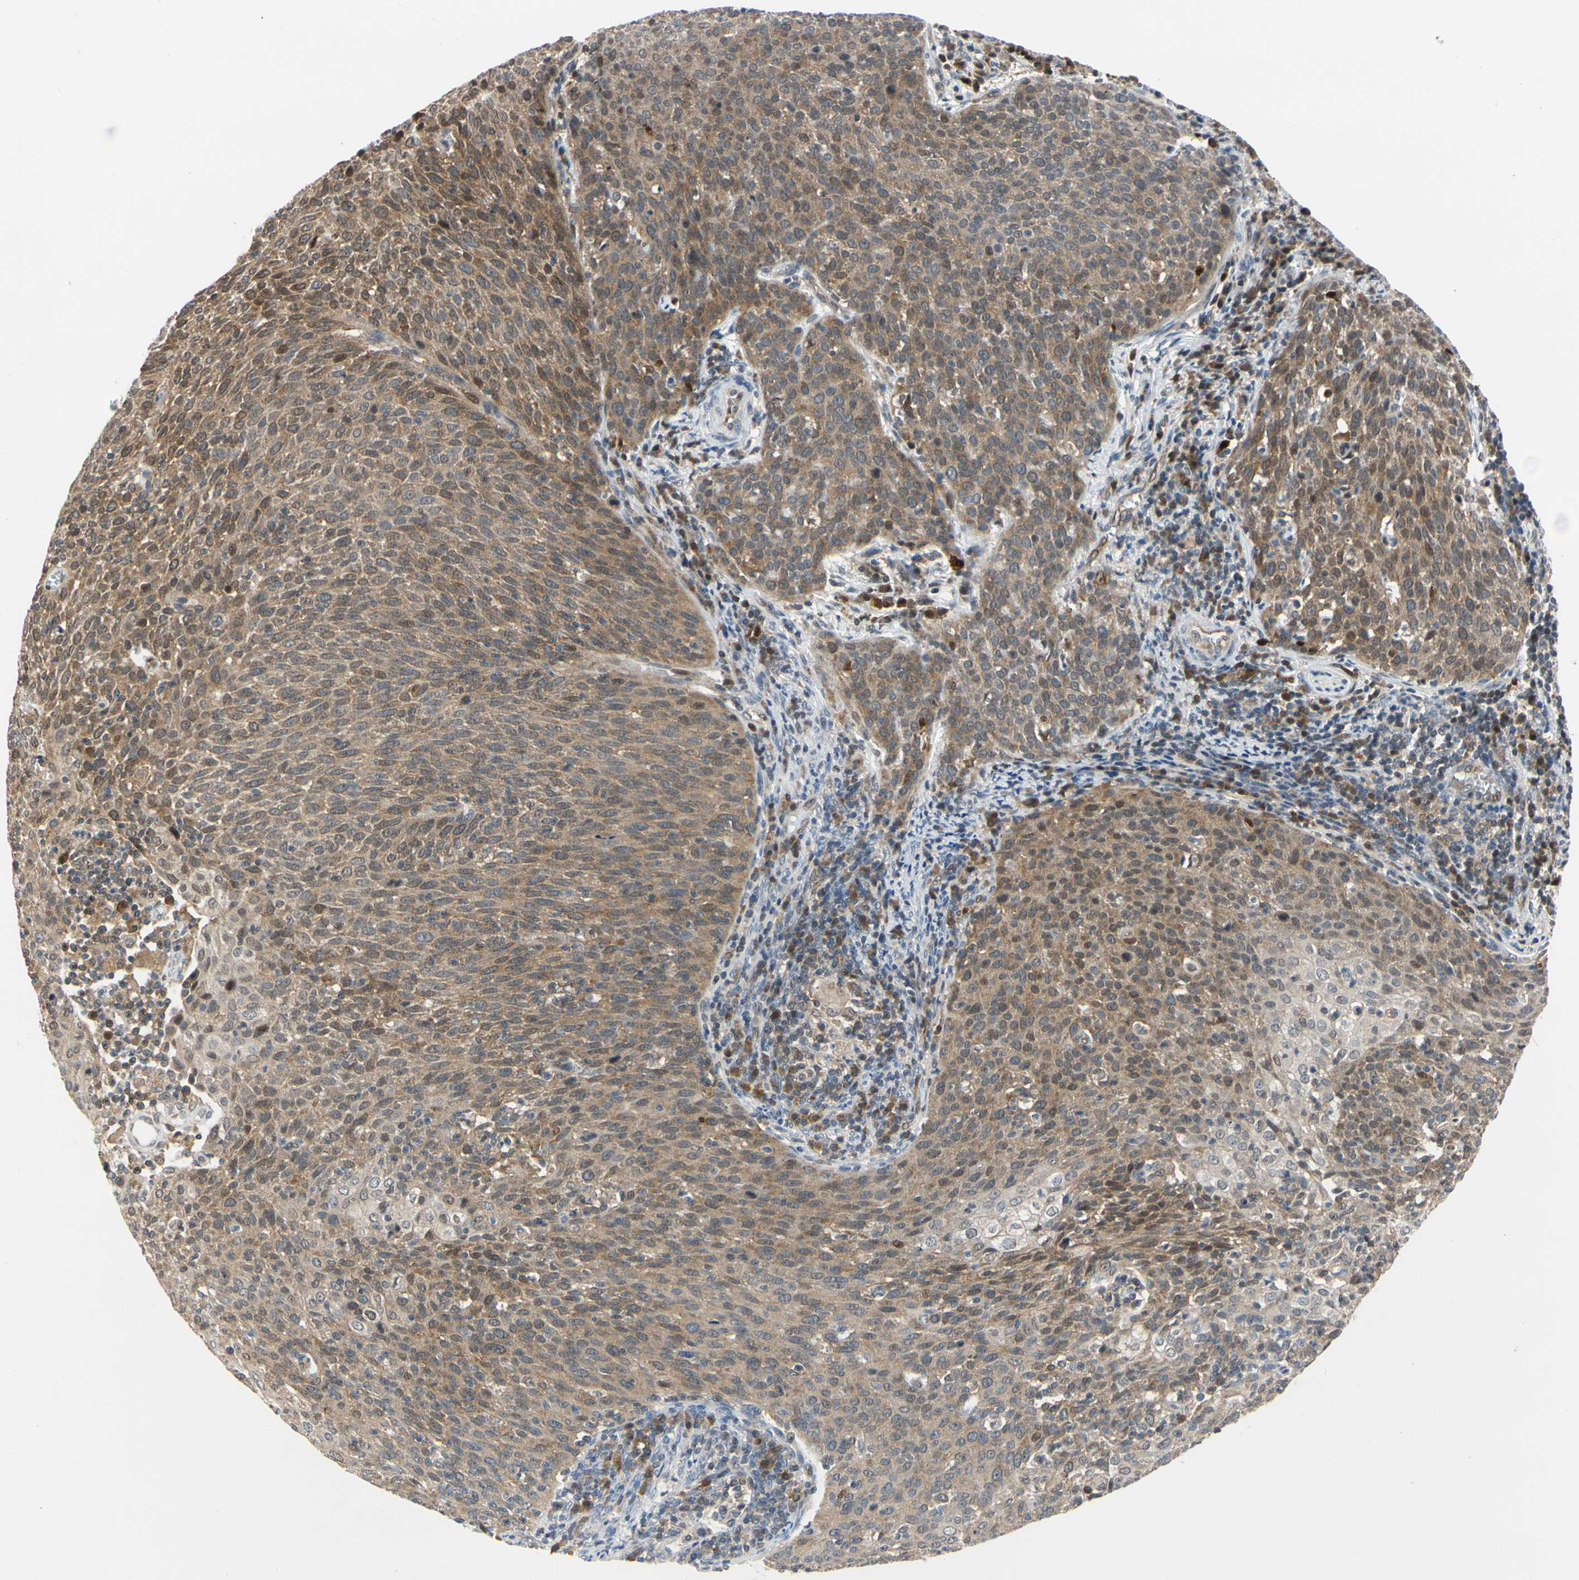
{"staining": {"intensity": "moderate", "quantity": ">75%", "location": "cytoplasmic/membranous"}, "tissue": "cervical cancer", "cell_type": "Tumor cells", "image_type": "cancer", "snomed": [{"axis": "morphology", "description": "Squamous cell carcinoma, NOS"}, {"axis": "topography", "description": "Cervix"}], "caption": "Immunohistochemistry (IHC) of human cervical cancer shows medium levels of moderate cytoplasmic/membranous positivity in about >75% of tumor cells.", "gene": "CDK5", "patient": {"sex": "female", "age": 38}}